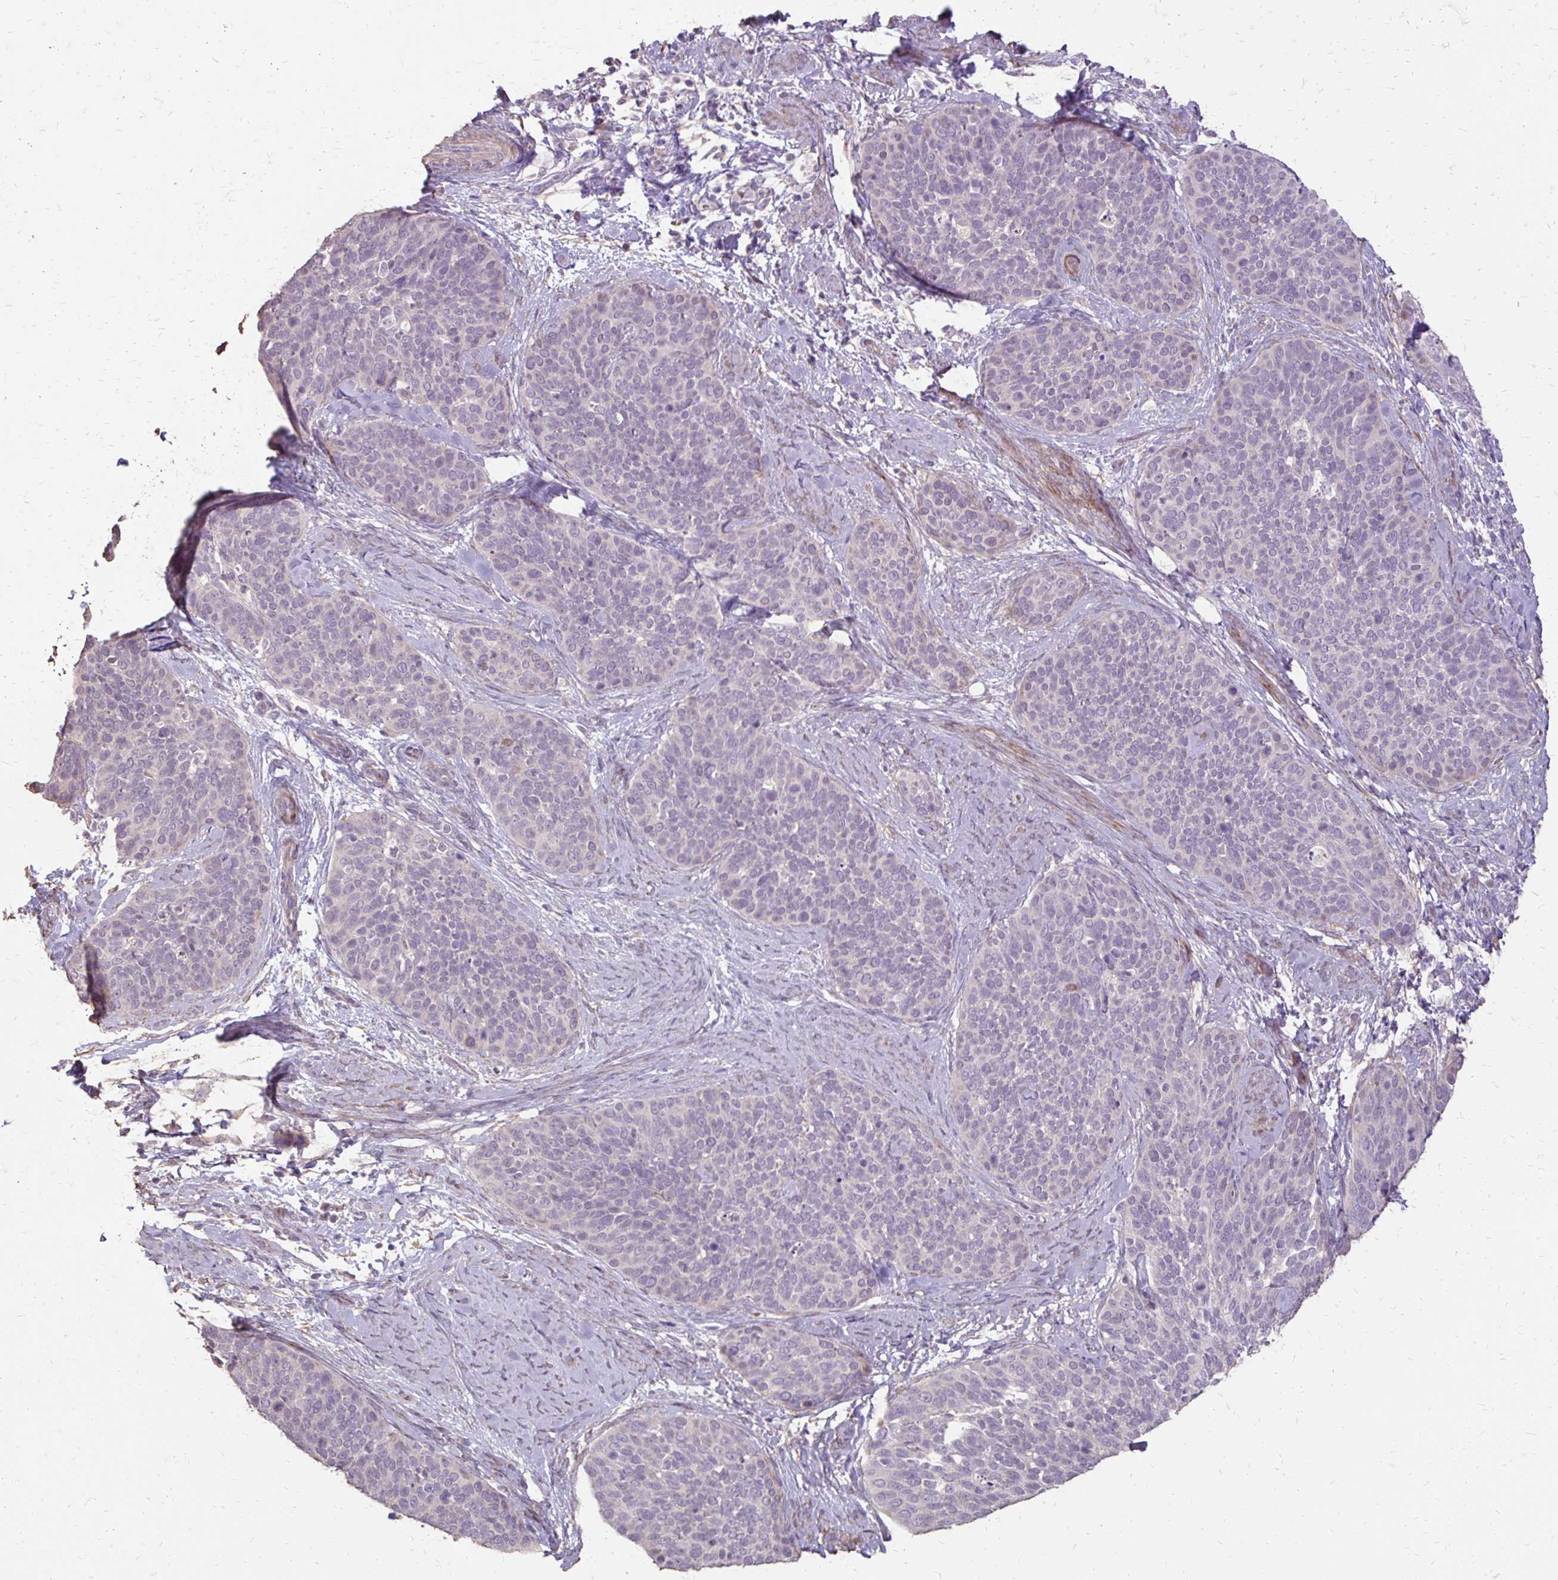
{"staining": {"intensity": "negative", "quantity": "none", "location": "none"}, "tissue": "cervical cancer", "cell_type": "Tumor cells", "image_type": "cancer", "snomed": [{"axis": "morphology", "description": "Squamous cell carcinoma, NOS"}, {"axis": "topography", "description": "Cervix"}], "caption": "Tumor cells are negative for protein expression in human cervical cancer. (Stains: DAB immunohistochemistry (IHC) with hematoxylin counter stain, Microscopy: brightfield microscopy at high magnification).", "gene": "MYORG", "patient": {"sex": "female", "age": 69}}